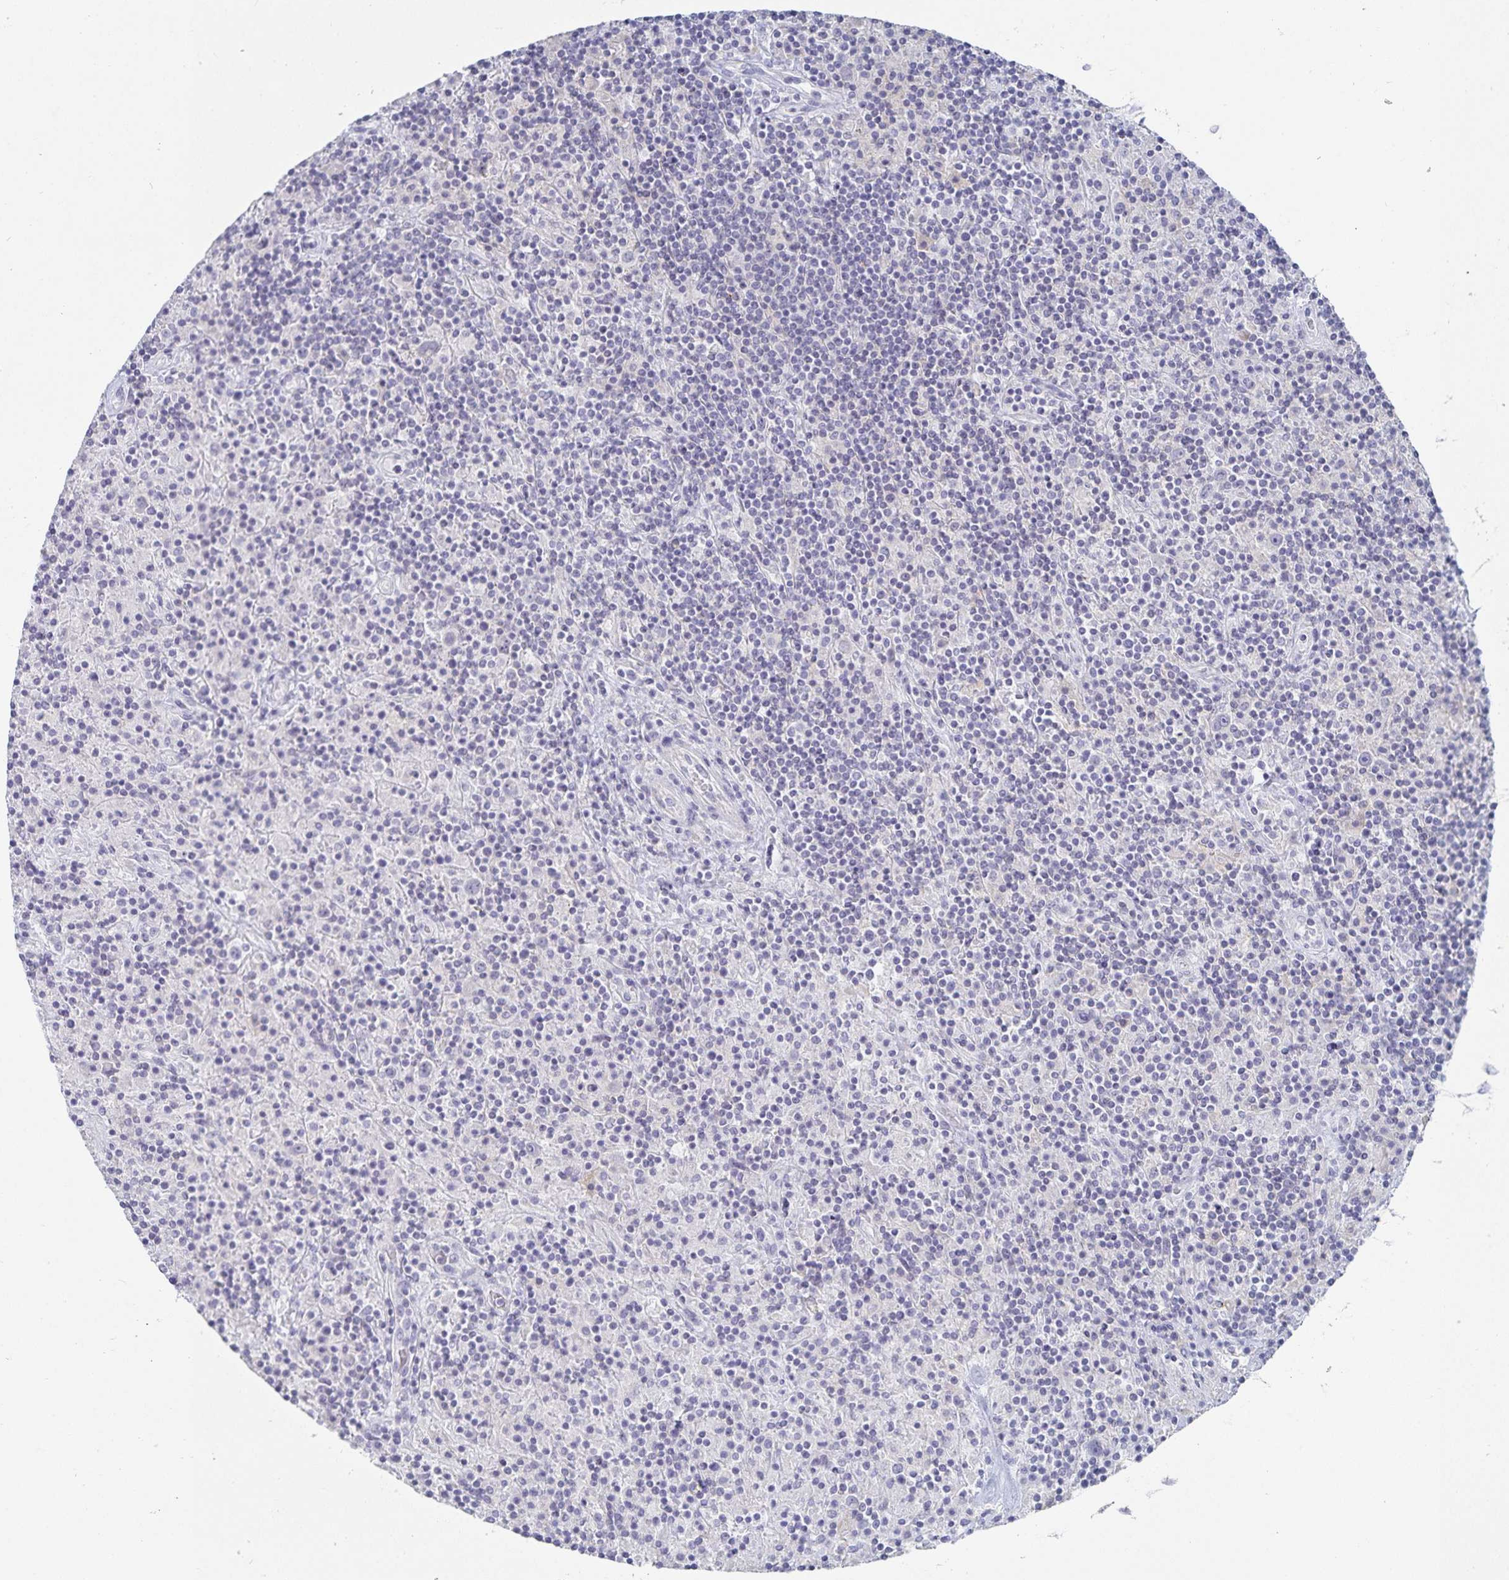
{"staining": {"intensity": "negative", "quantity": "none", "location": "none"}, "tissue": "lymphoma", "cell_type": "Tumor cells", "image_type": "cancer", "snomed": [{"axis": "morphology", "description": "Hodgkin's disease, NOS"}, {"axis": "topography", "description": "Lymph node"}], "caption": "Tumor cells show no significant protein expression in Hodgkin's disease.", "gene": "SFTPA1", "patient": {"sex": "male", "age": 70}}